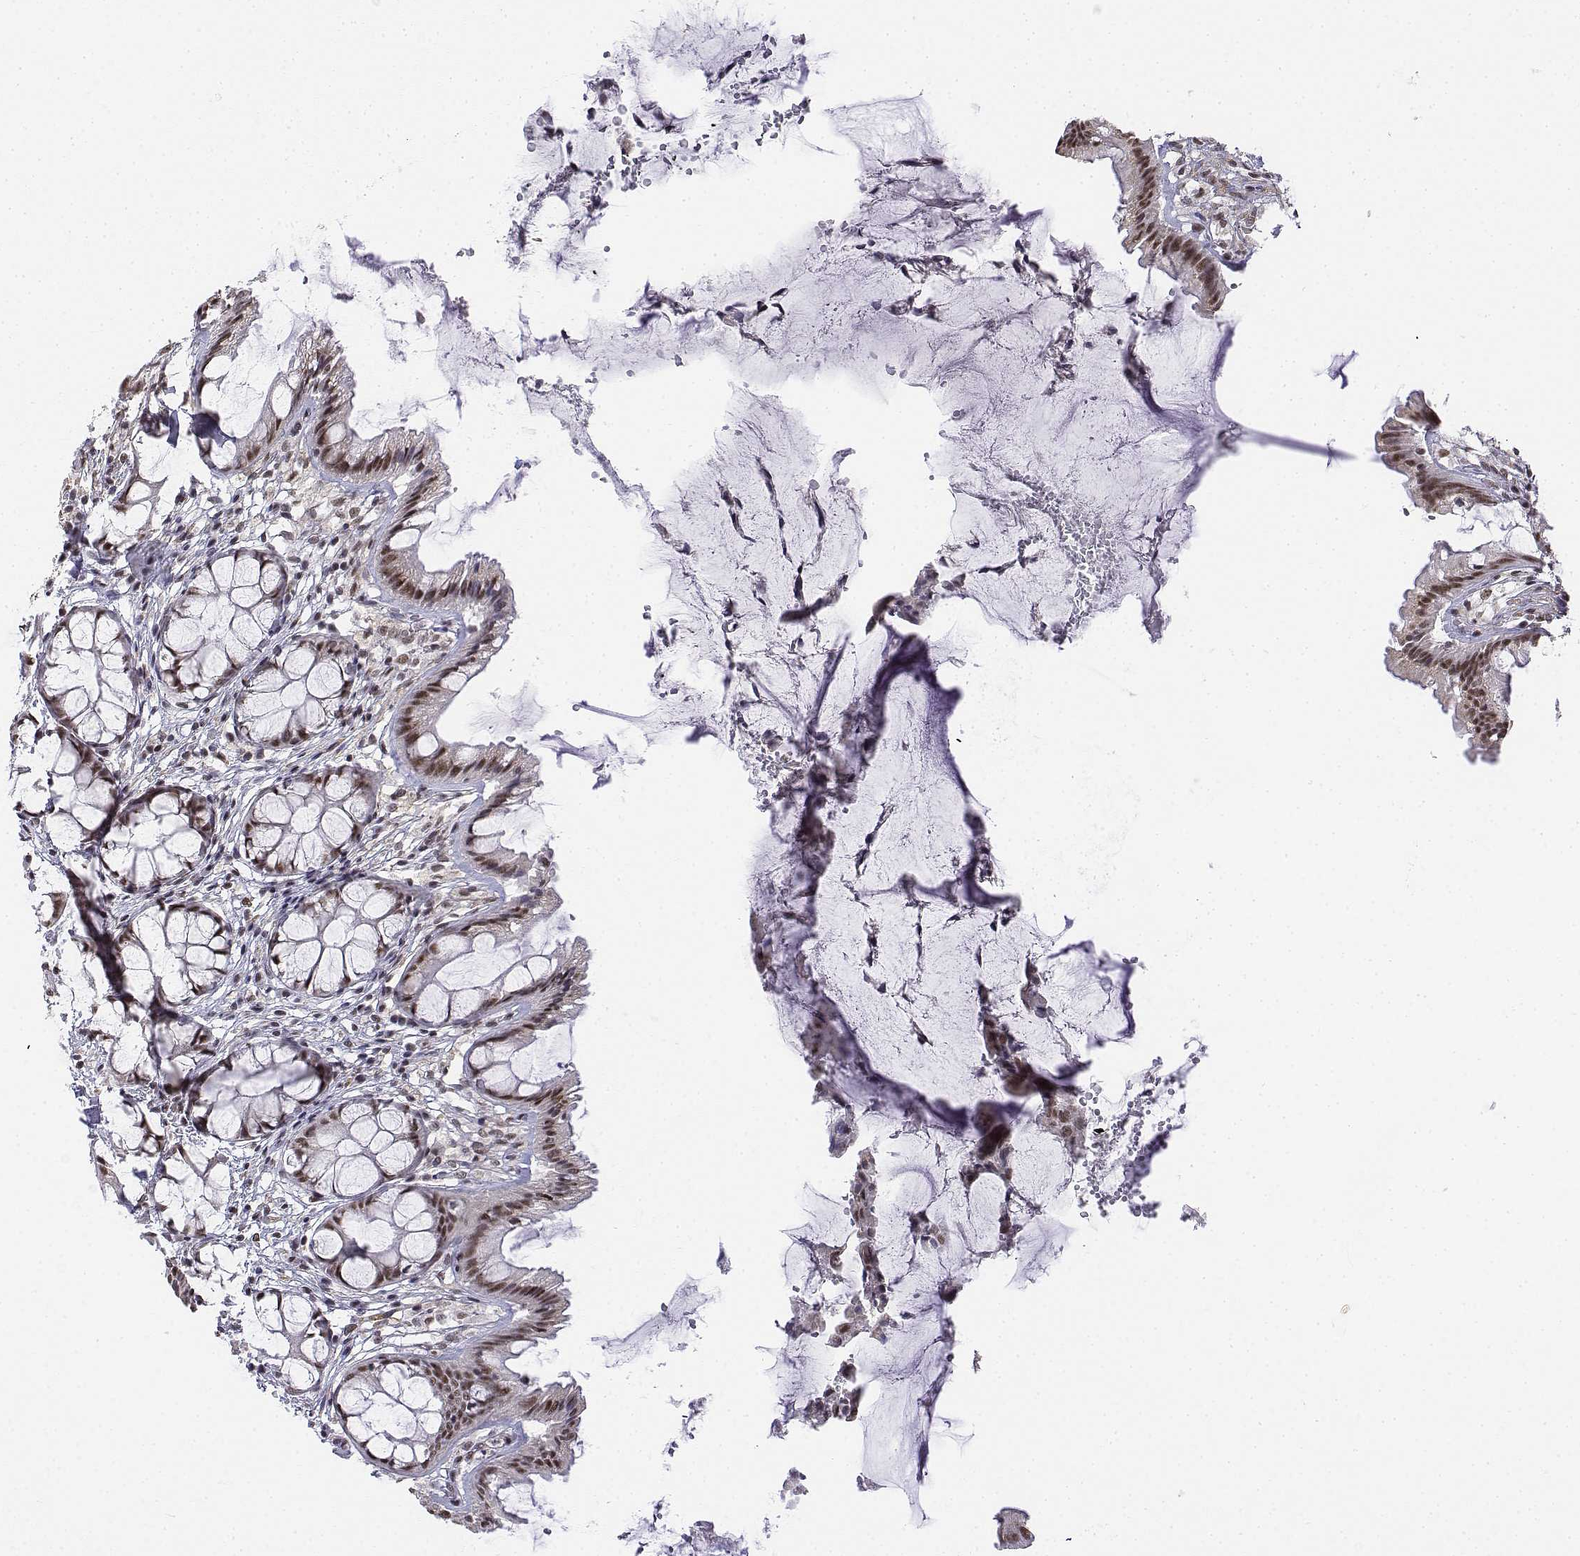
{"staining": {"intensity": "moderate", "quantity": ">75%", "location": "nuclear"}, "tissue": "rectum", "cell_type": "Glandular cells", "image_type": "normal", "snomed": [{"axis": "morphology", "description": "Normal tissue, NOS"}, {"axis": "topography", "description": "Rectum"}], "caption": "A brown stain shows moderate nuclear staining of a protein in glandular cells of unremarkable rectum. Using DAB (3,3'-diaminobenzidine) (brown) and hematoxylin (blue) stains, captured at high magnification using brightfield microscopy.", "gene": "SETD1A", "patient": {"sex": "female", "age": 62}}